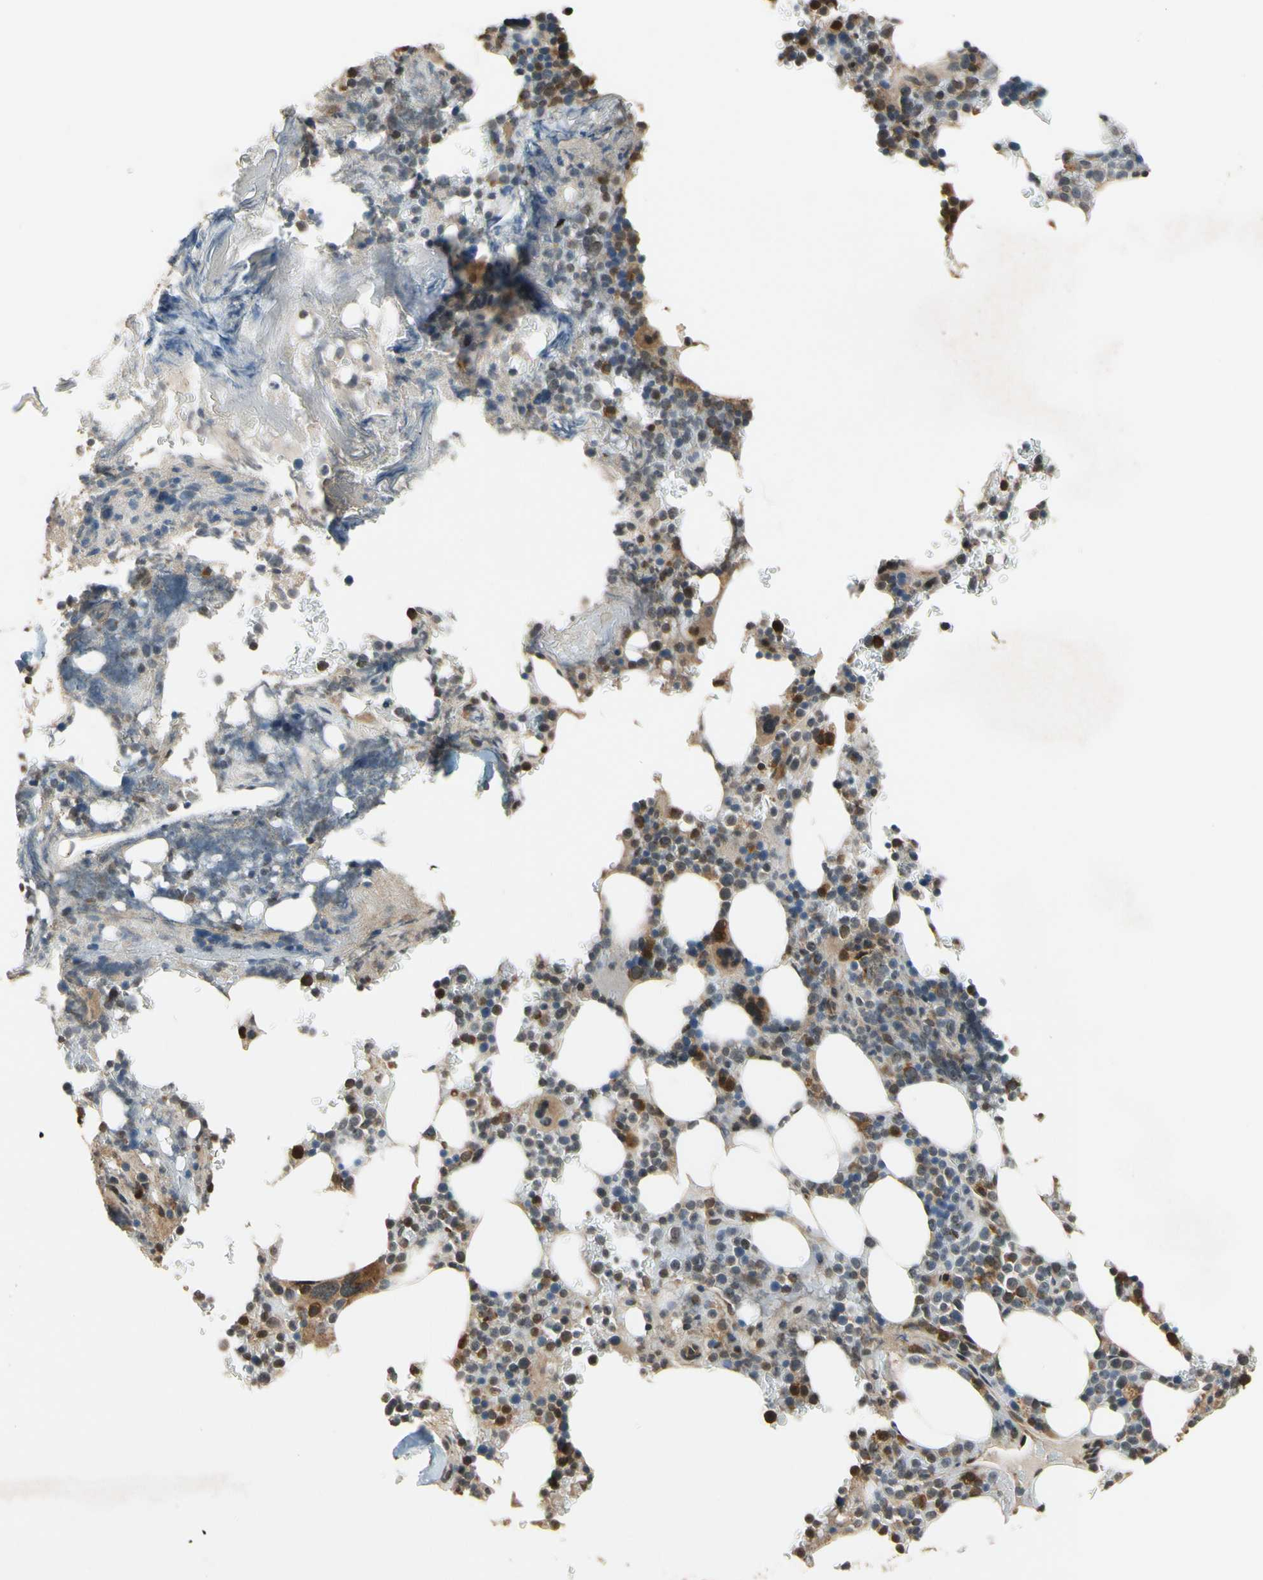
{"staining": {"intensity": "moderate", "quantity": "25%-75%", "location": "cytoplasmic/membranous,nuclear"}, "tissue": "bone marrow", "cell_type": "Hematopoietic cells", "image_type": "normal", "snomed": [{"axis": "morphology", "description": "Normal tissue, NOS"}, {"axis": "topography", "description": "Bone marrow"}], "caption": "DAB immunohistochemical staining of normal bone marrow displays moderate cytoplasmic/membranous,nuclear protein positivity in about 25%-75% of hematopoietic cells. The staining is performed using DAB brown chromogen to label protein expression. The nuclei are counter-stained blue using hematoxylin.", "gene": "TMEM230", "patient": {"sex": "female", "age": 73}}